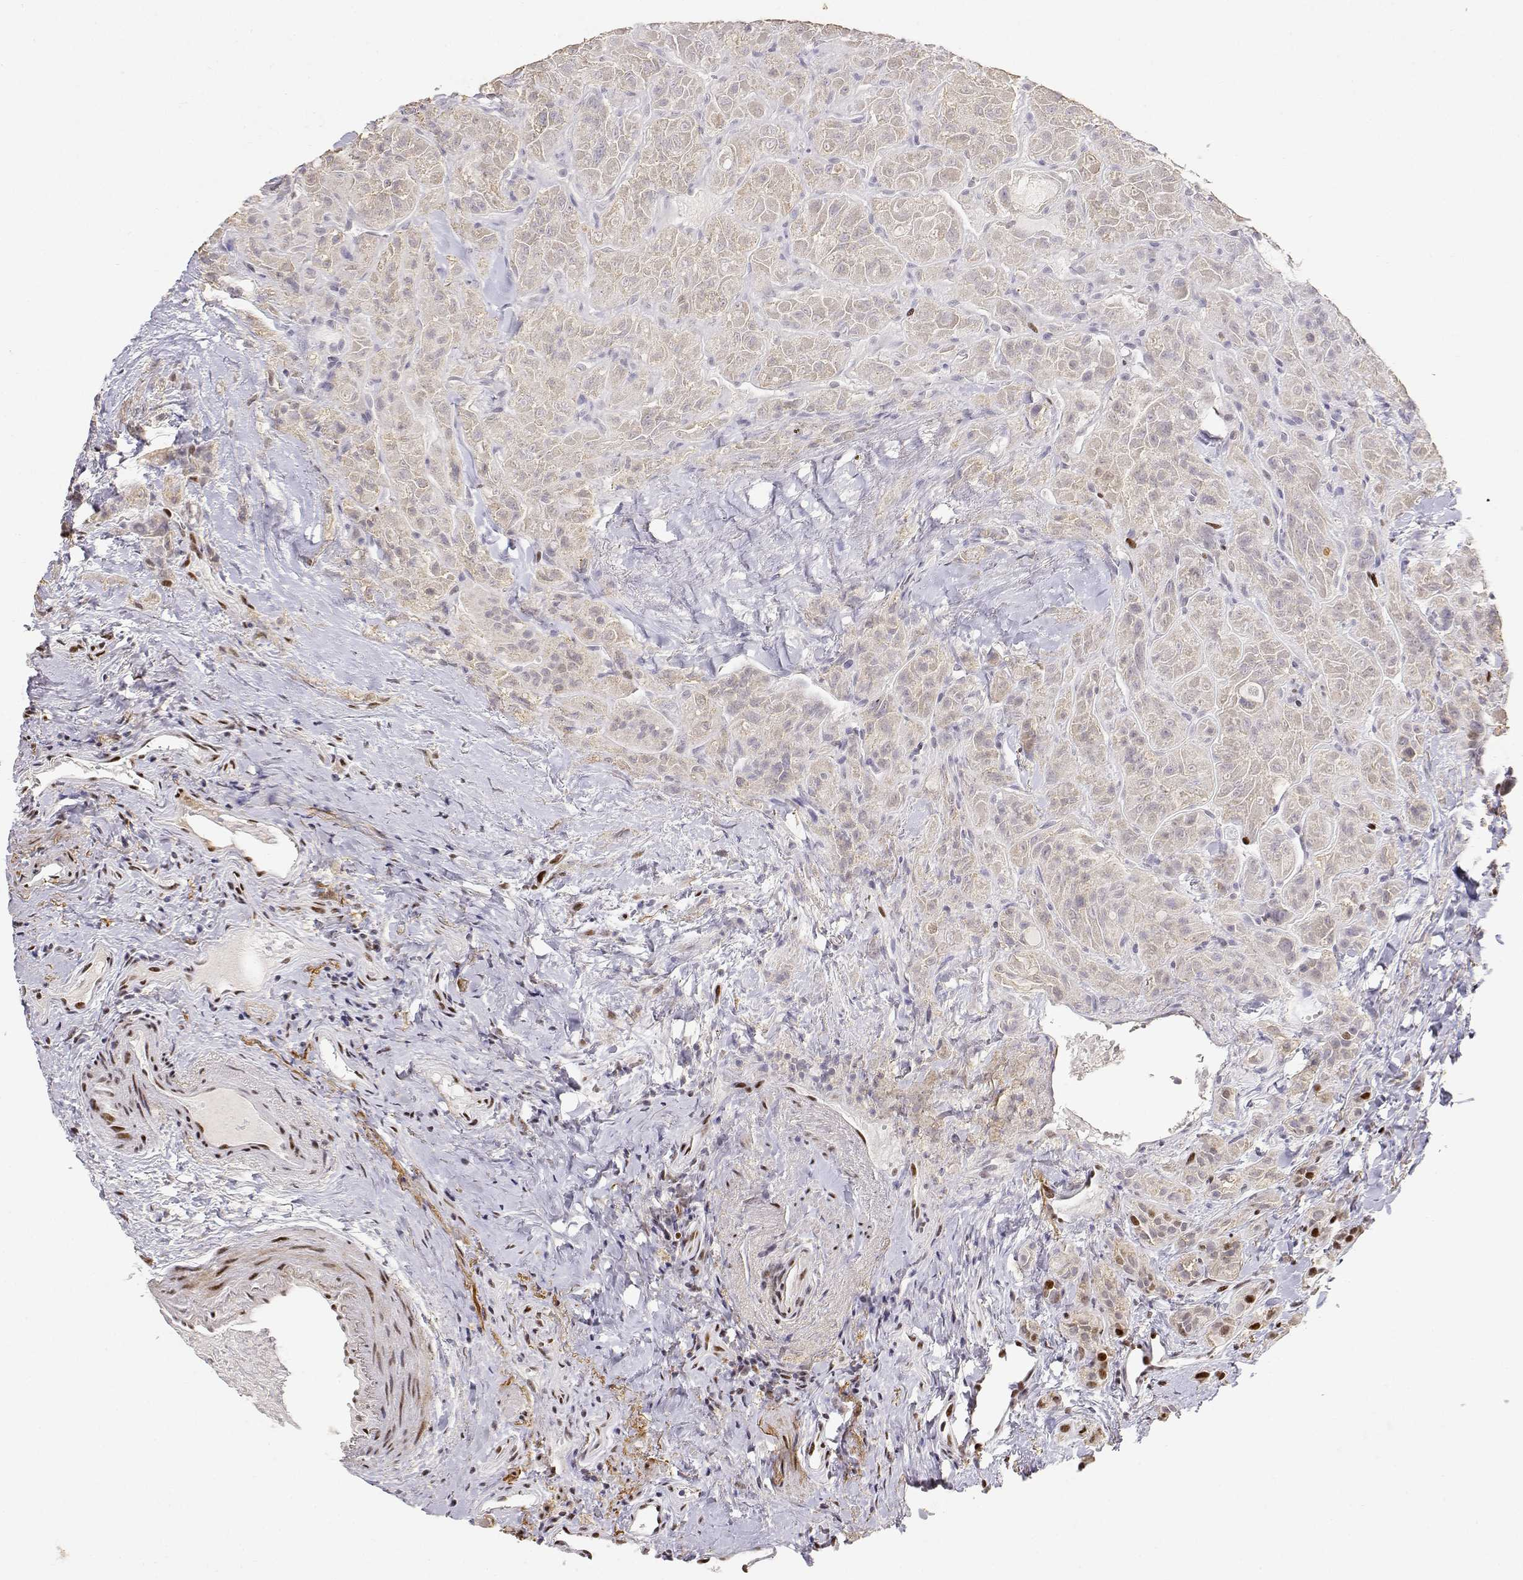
{"staining": {"intensity": "negative", "quantity": "none", "location": "none"}, "tissue": "thyroid cancer", "cell_type": "Tumor cells", "image_type": "cancer", "snomed": [{"axis": "morphology", "description": "Papillary adenocarcinoma, NOS"}, {"axis": "topography", "description": "Thyroid gland"}], "caption": "DAB (3,3'-diaminobenzidine) immunohistochemical staining of thyroid cancer (papillary adenocarcinoma) demonstrates no significant expression in tumor cells.", "gene": "RSF1", "patient": {"sex": "female", "age": 45}}